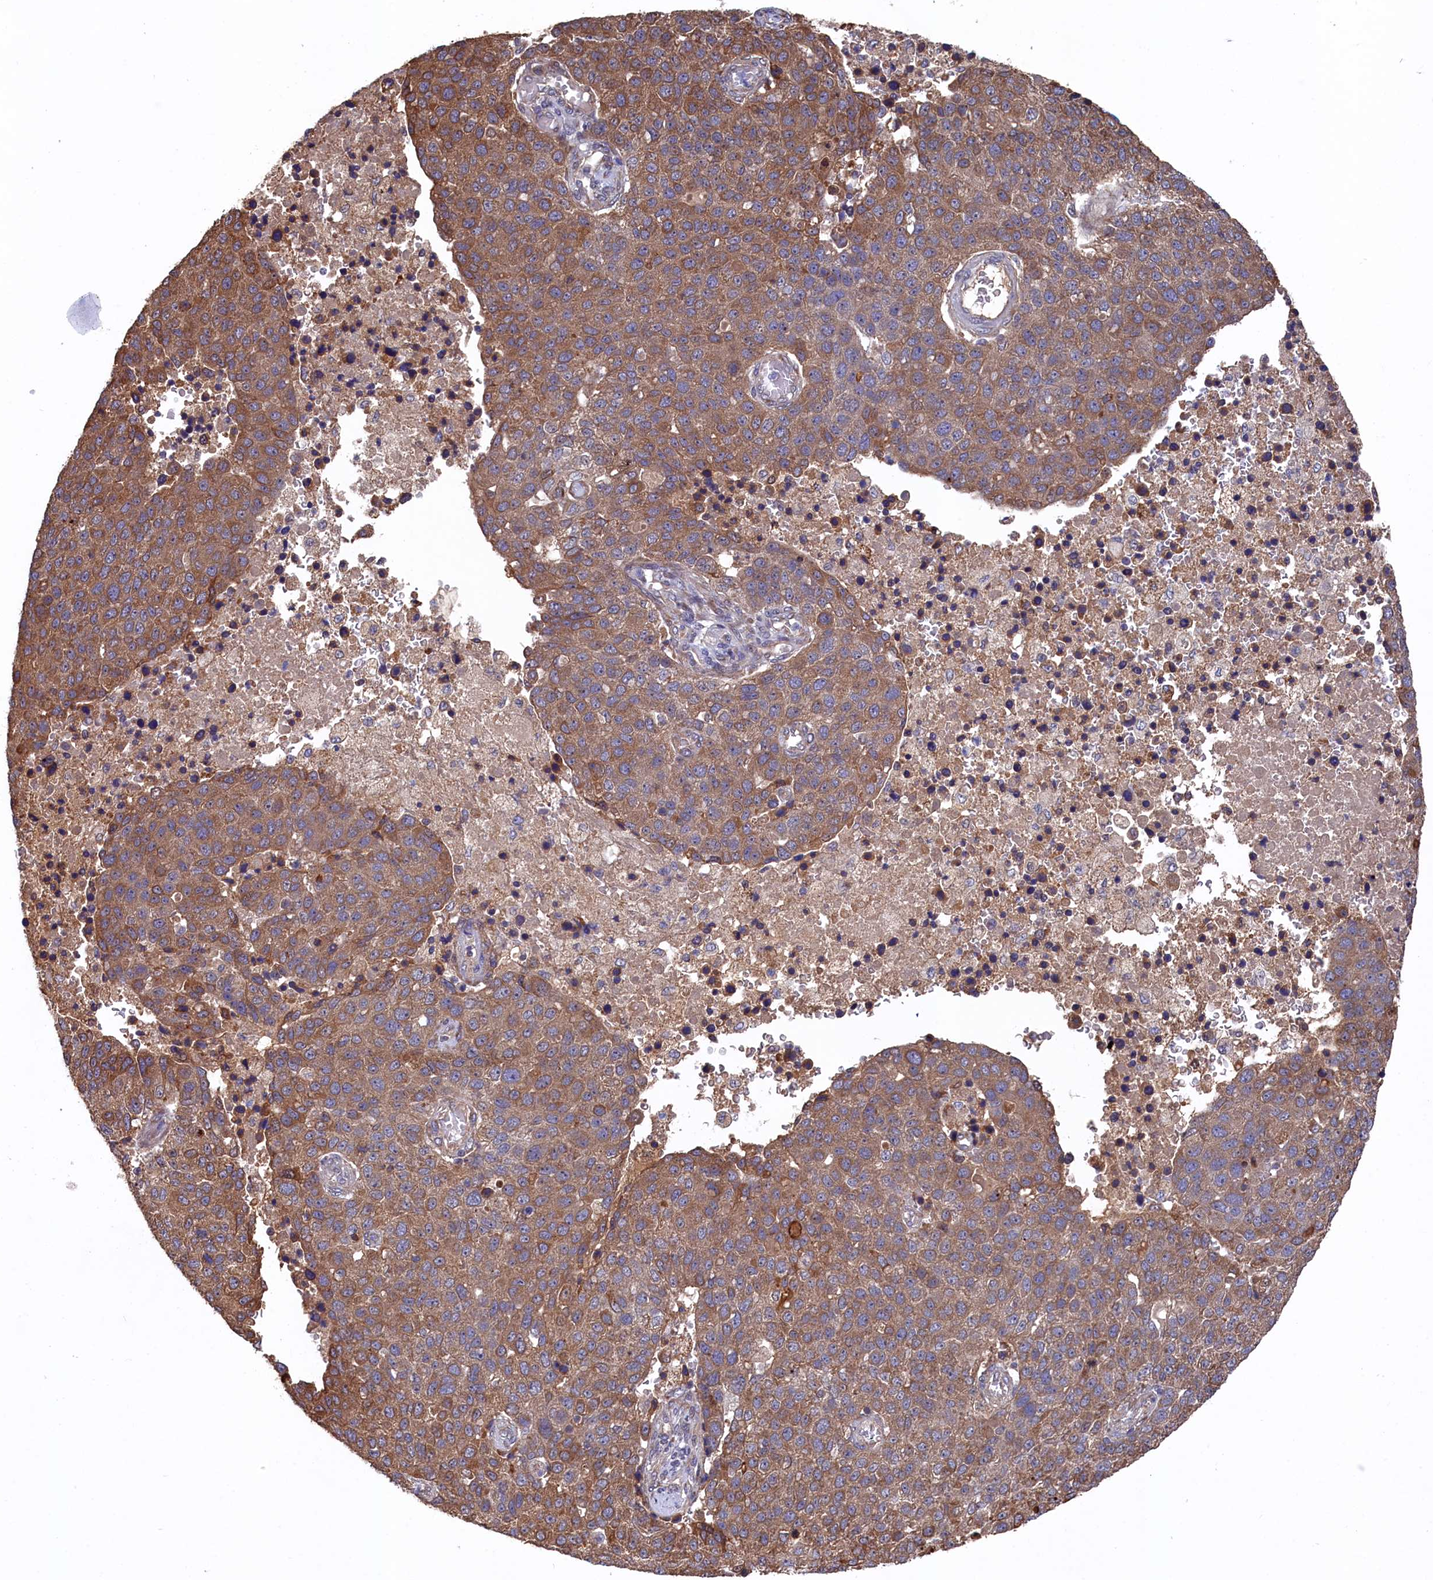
{"staining": {"intensity": "moderate", "quantity": ">75%", "location": "cytoplasmic/membranous"}, "tissue": "pancreatic cancer", "cell_type": "Tumor cells", "image_type": "cancer", "snomed": [{"axis": "morphology", "description": "Adenocarcinoma, NOS"}, {"axis": "topography", "description": "Pancreas"}], "caption": "Pancreatic cancer stained with DAB immunohistochemistry shows medium levels of moderate cytoplasmic/membranous expression in about >75% of tumor cells. The staining was performed using DAB to visualize the protein expression in brown, while the nuclei were stained in blue with hematoxylin (Magnification: 20x).", "gene": "SLC12A4", "patient": {"sex": "female", "age": 61}}